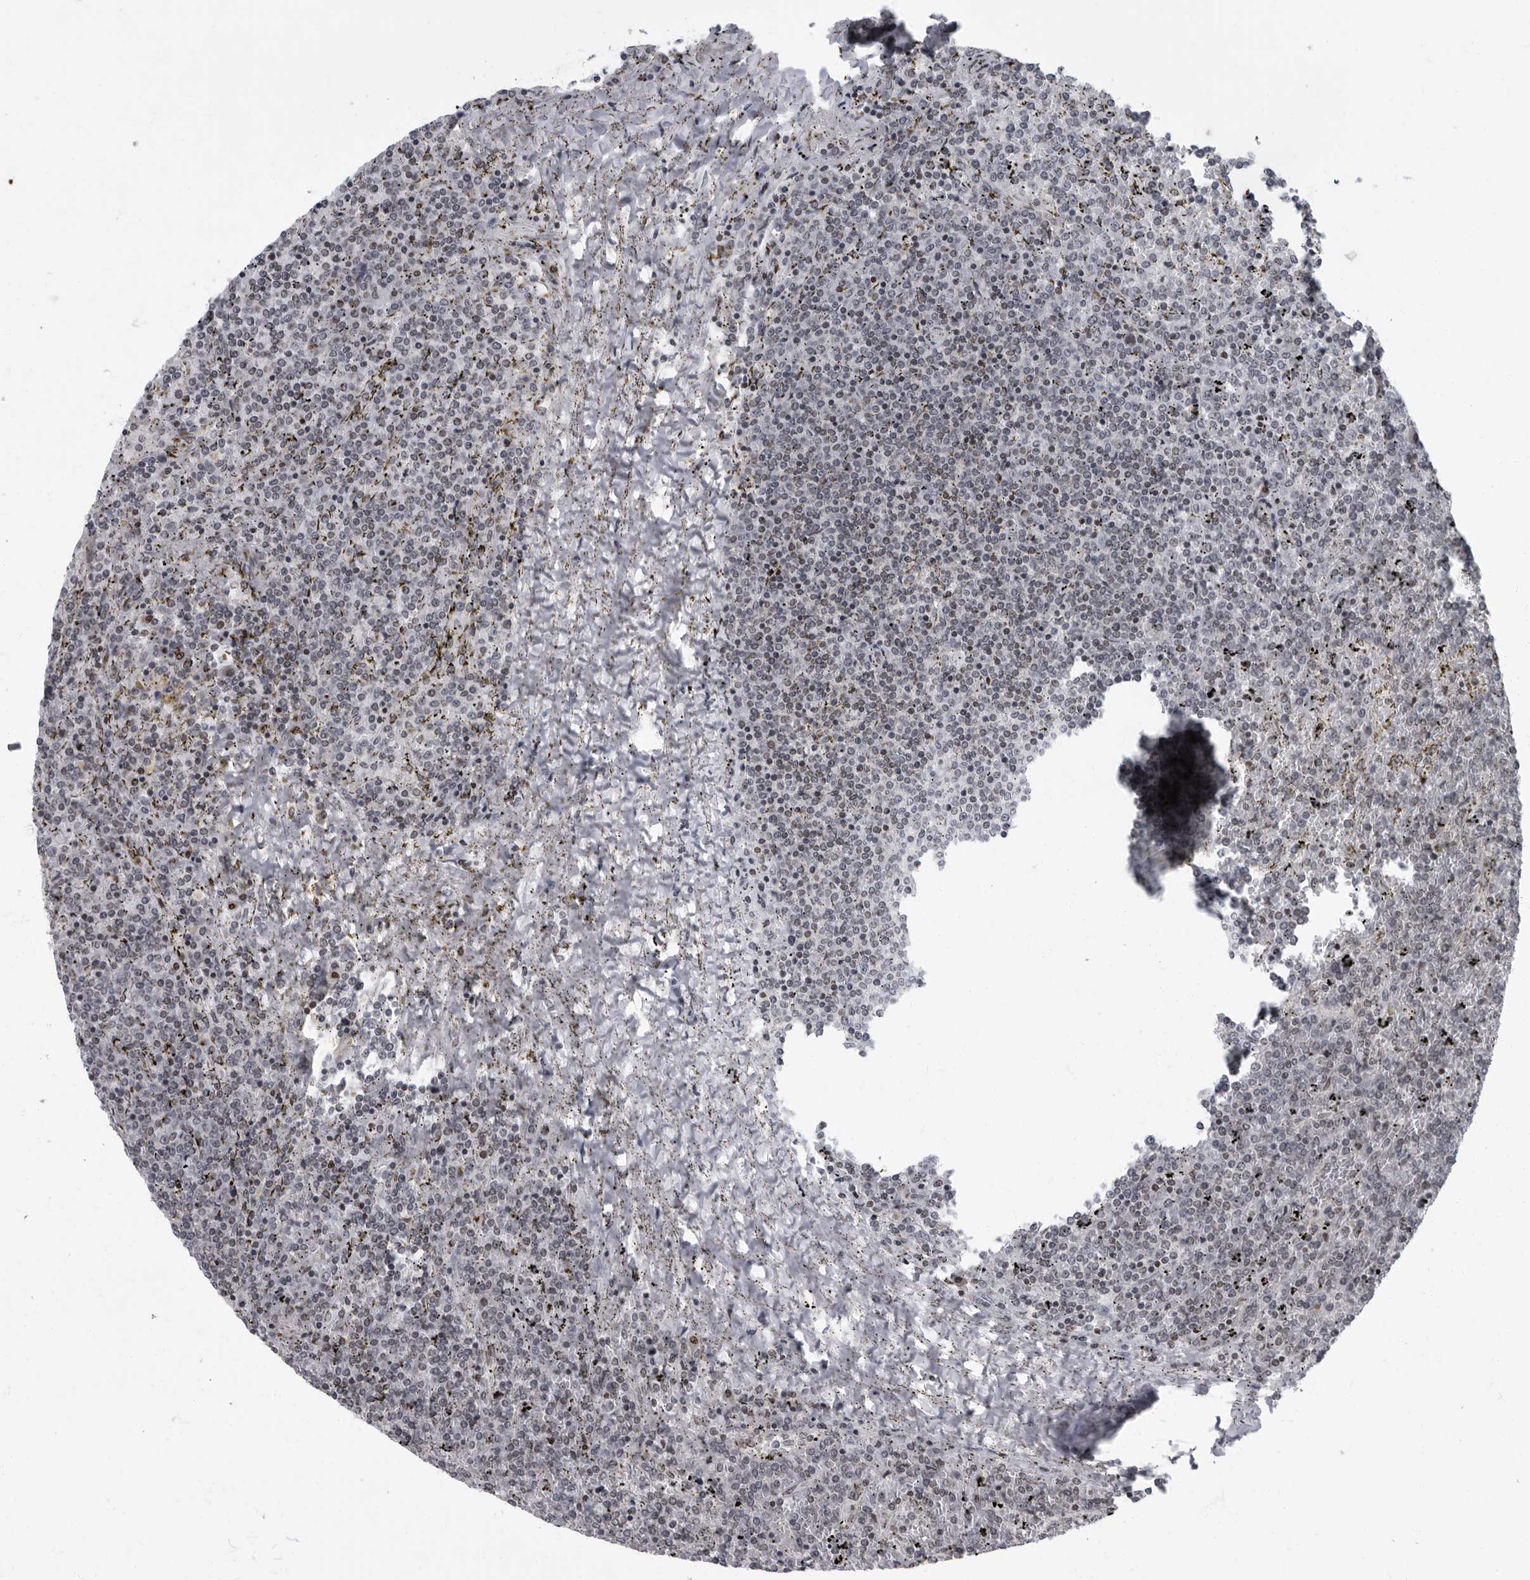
{"staining": {"intensity": "negative", "quantity": "none", "location": "none"}, "tissue": "lymphoma", "cell_type": "Tumor cells", "image_type": "cancer", "snomed": [{"axis": "morphology", "description": "Malignant lymphoma, non-Hodgkin's type, Low grade"}, {"axis": "topography", "description": "Spleen"}], "caption": "Image shows no significant protein positivity in tumor cells of malignant lymphoma, non-Hodgkin's type (low-grade).", "gene": "EVI5", "patient": {"sex": "female", "age": 19}}